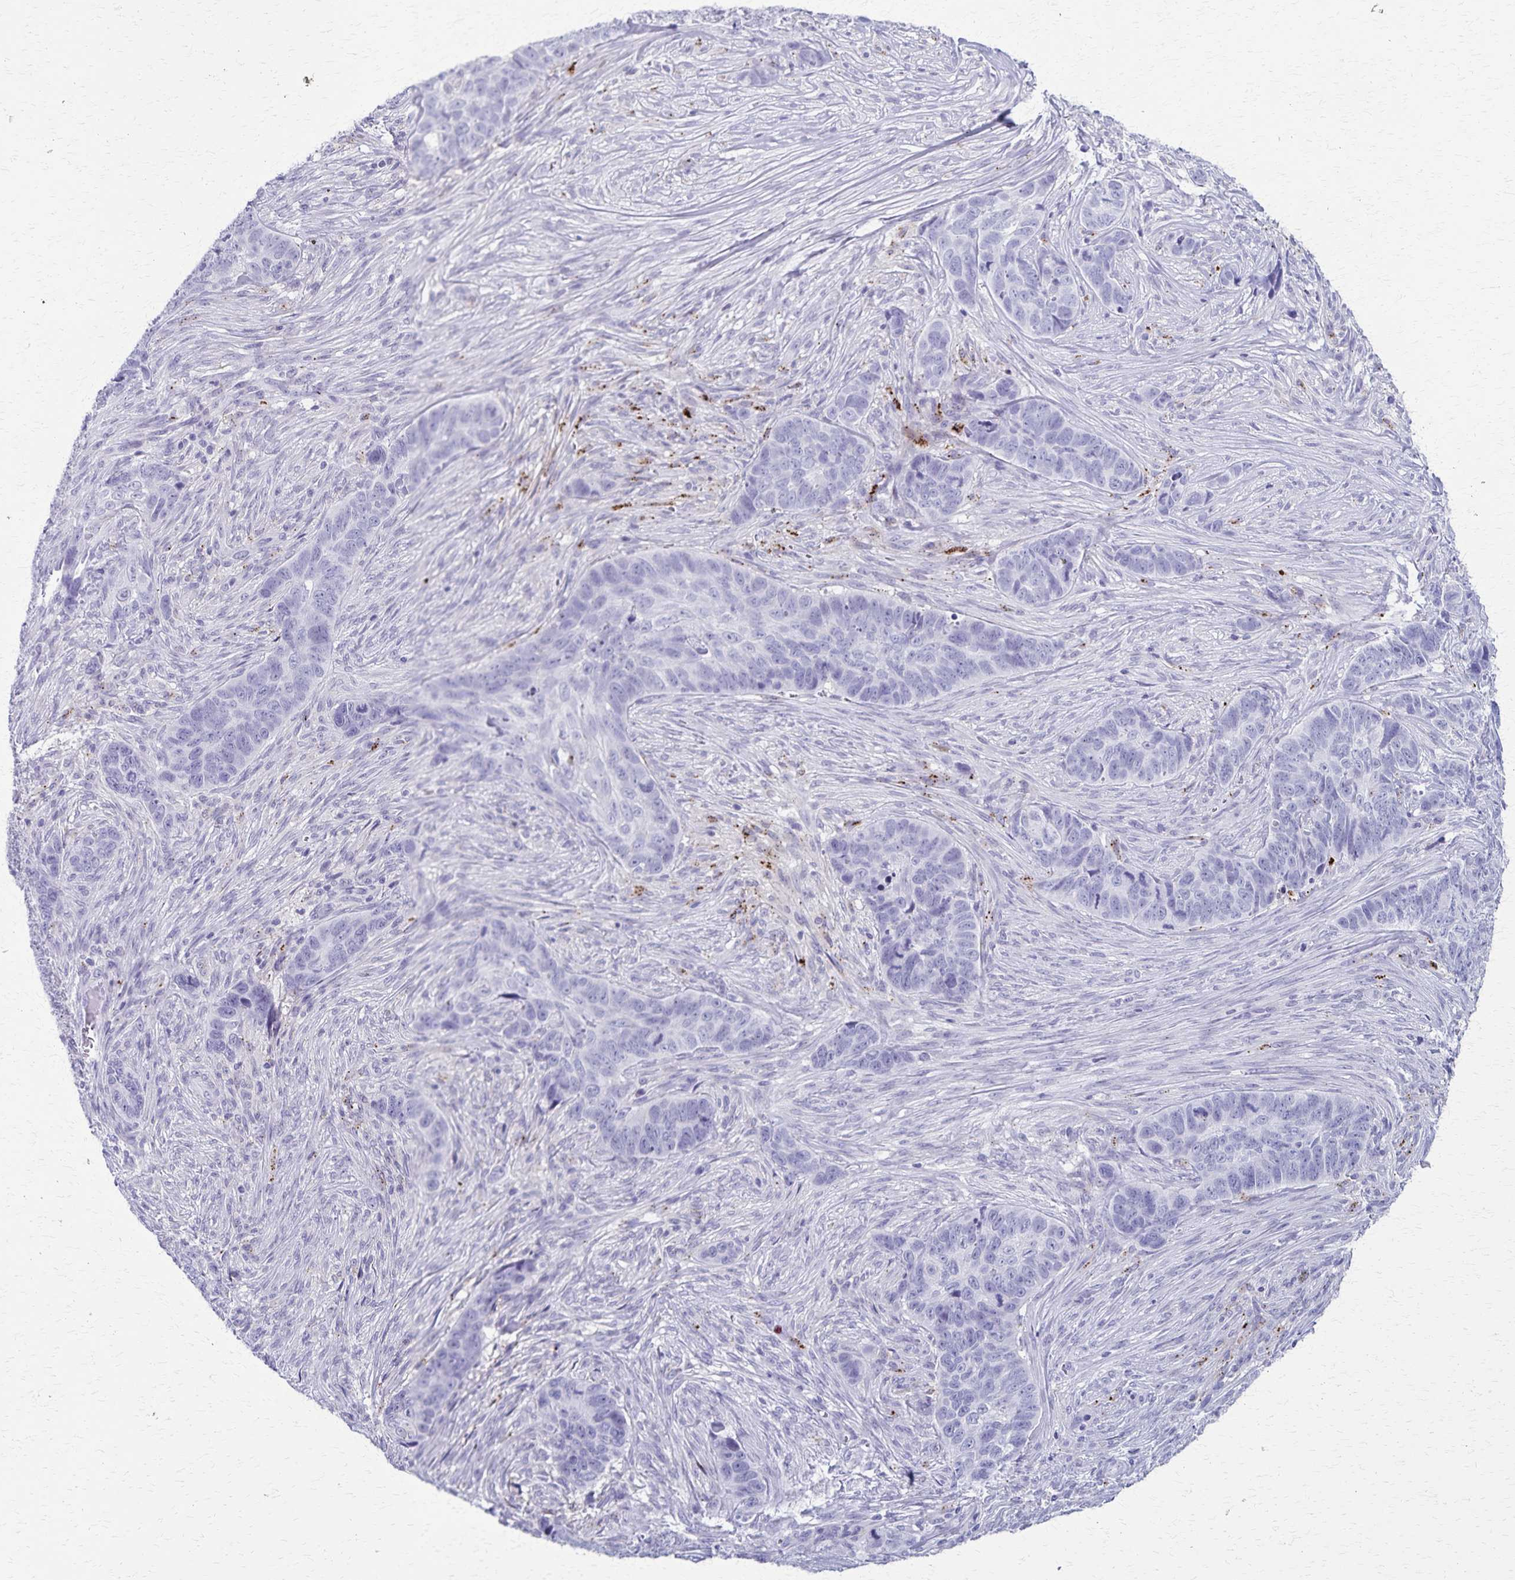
{"staining": {"intensity": "negative", "quantity": "none", "location": "none"}, "tissue": "skin cancer", "cell_type": "Tumor cells", "image_type": "cancer", "snomed": [{"axis": "morphology", "description": "Basal cell carcinoma"}, {"axis": "topography", "description": "Skin"}], "caption": "High magnification brightfield microscopy of skin basal cell carcinoma stained with DAB (brown) and counterstained with hematoxylin (blue): tumor cells show no significant positivity.", "gene": "TMEM60", "patient": {"sex": "female", "age": 82}}